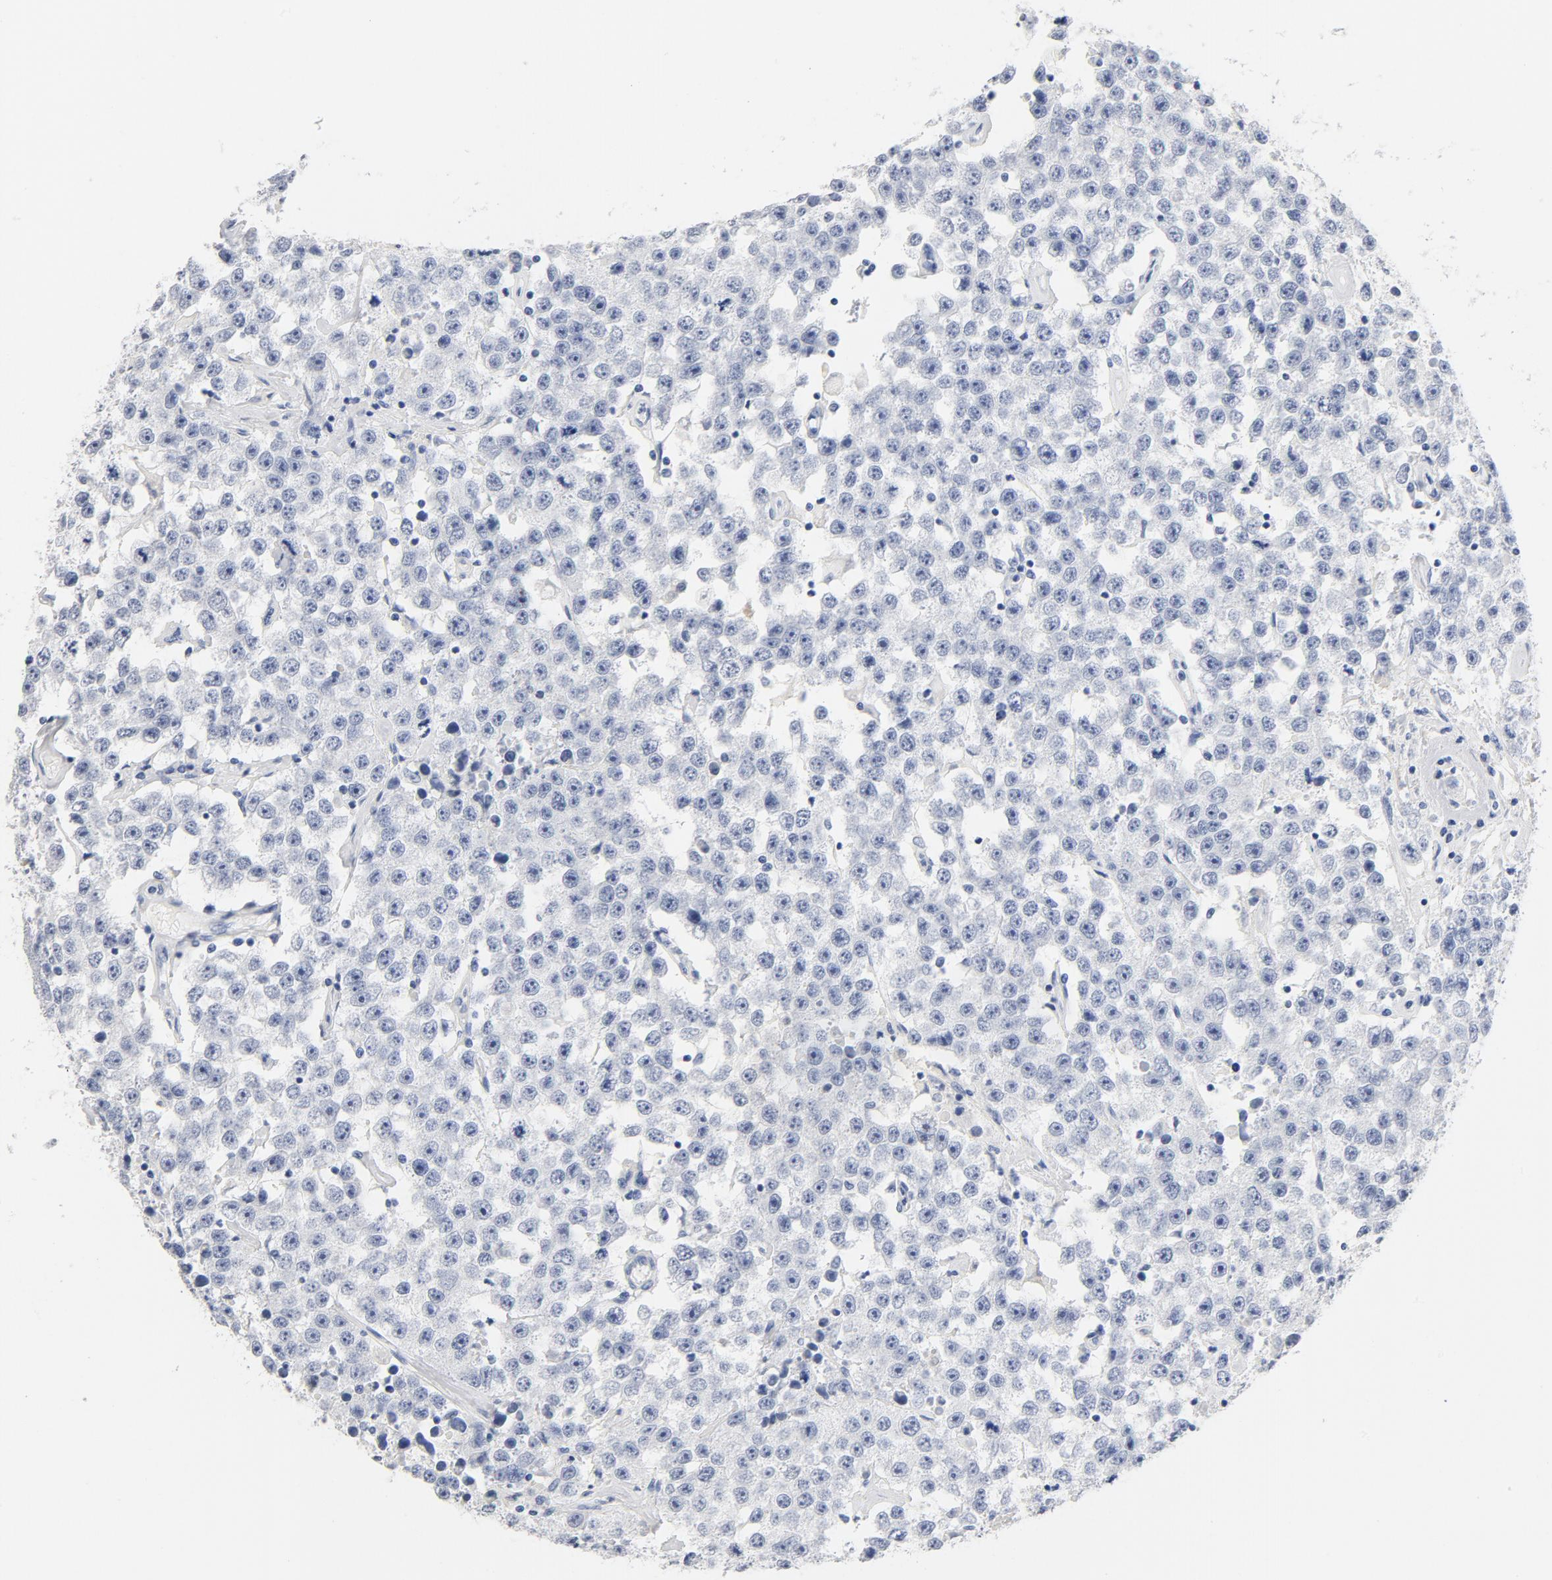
{"staining": {"intensity": "negative", "quantity": "none", "location": "none"}, "tissue": "testis cancer", "cell_type": "Tumor cells", "image_type": "cancer", "snomed": [{"axis": "morphology", "description": "Seminoma, NOS"}, {"axis": "topography", "description": "Testis"}], "caption": "This is an immunohistochemistry (IHC) micrograph of human testis cancer (seminoma). There is no positivity in tumor cells.", "gene": "HOMER1", "patient": {"sex": "male", "age": 52}}